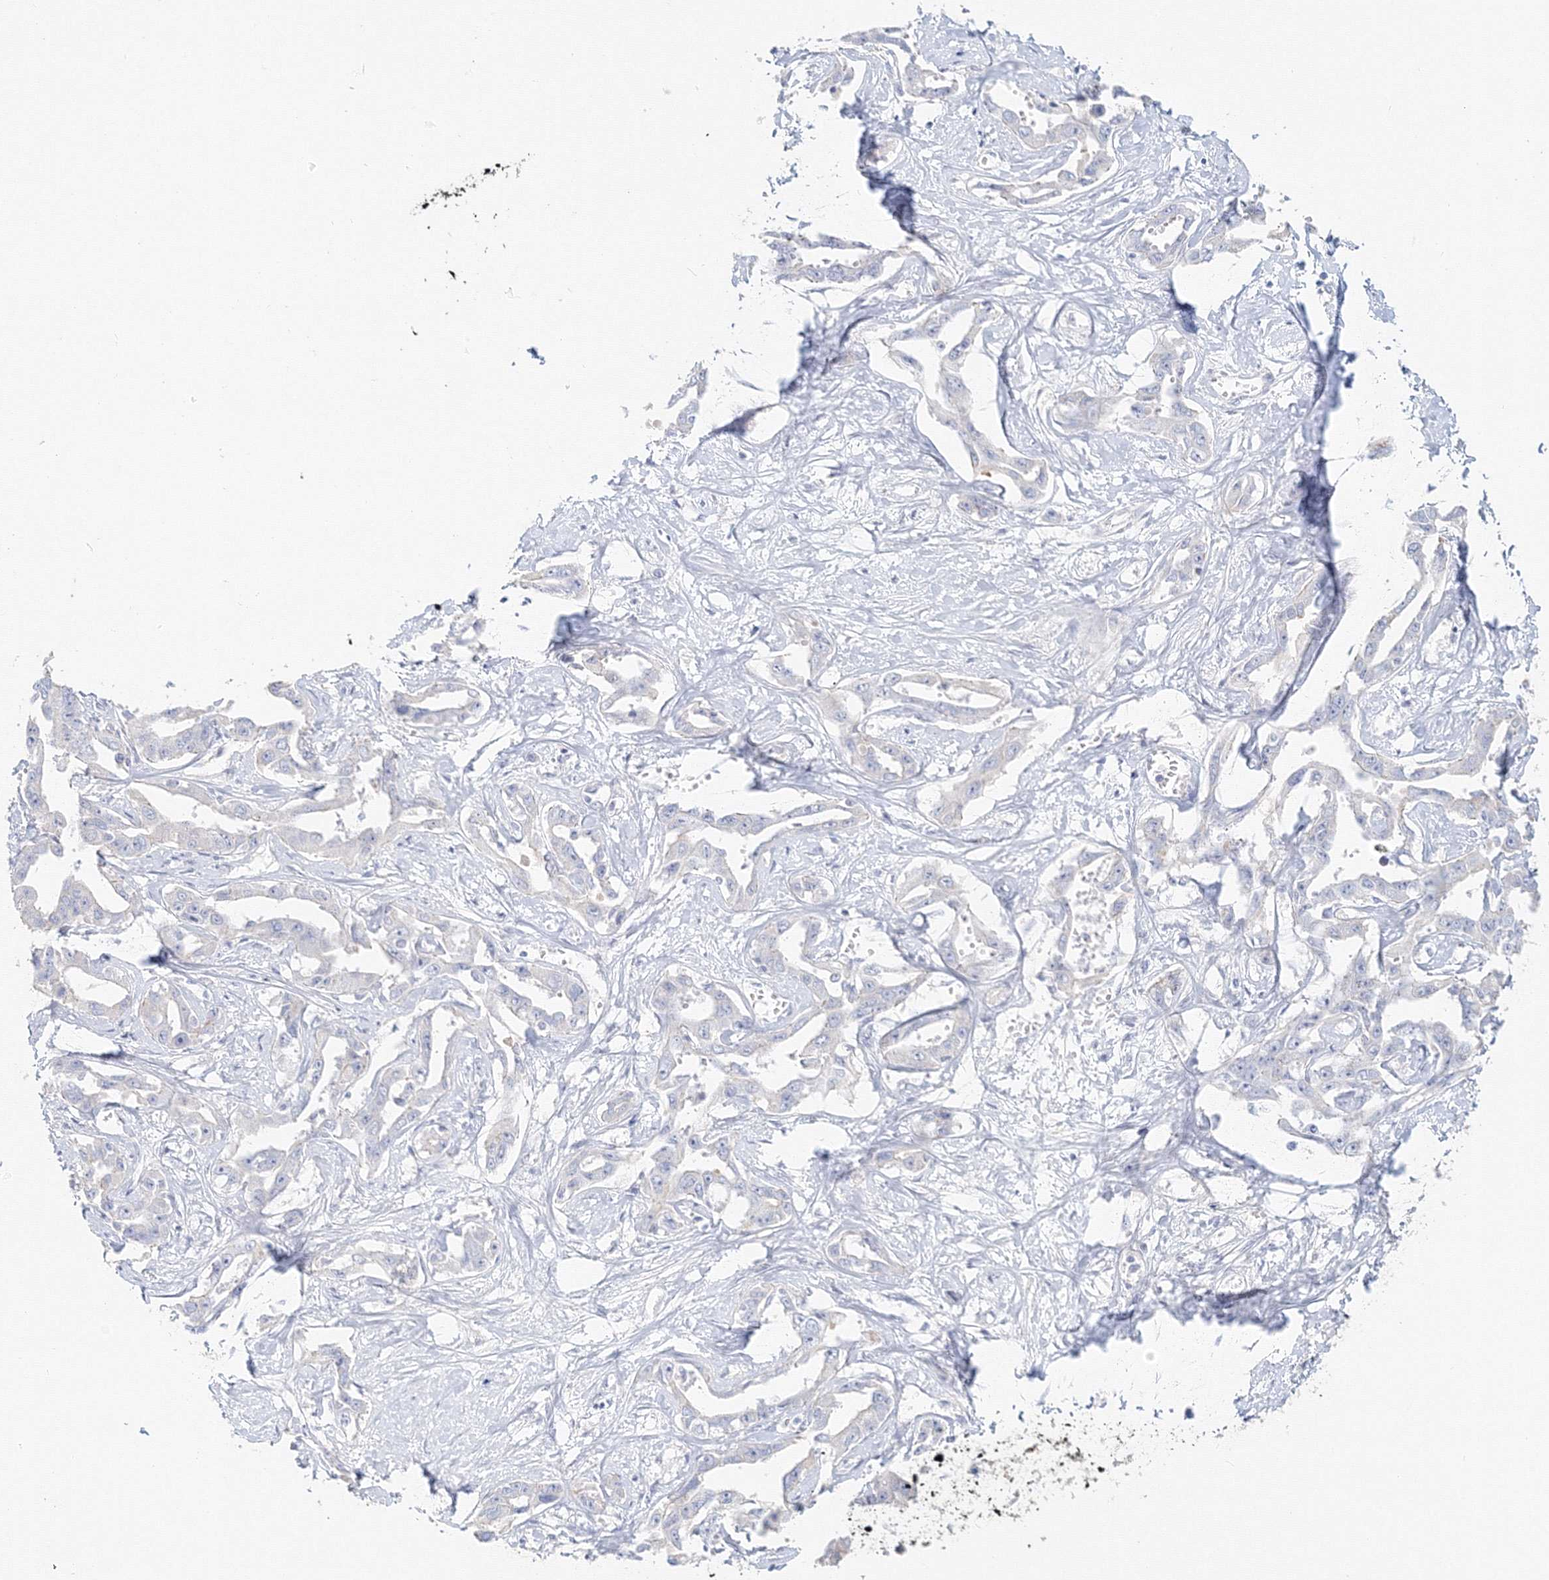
{"staining": {"intensity": "negative", "quantity": "none", "location": "none"}, "tissue": "liver cancer", "cell_type": "Tumor cells", "image_type": "cancer", "snomed": [{"axis": "morphology", "description": "Cholangiocarcinoma"}, {"axis": "topography", "description": "Liver"}], "caption": "An IHC histopathology image of liver cholangiocarcinoma is shown. There is no staining in tumor cells of liver cholangiocarcinoma.", "gene": "MMRN1", "patient": {"sex": "male", "age": 59}}